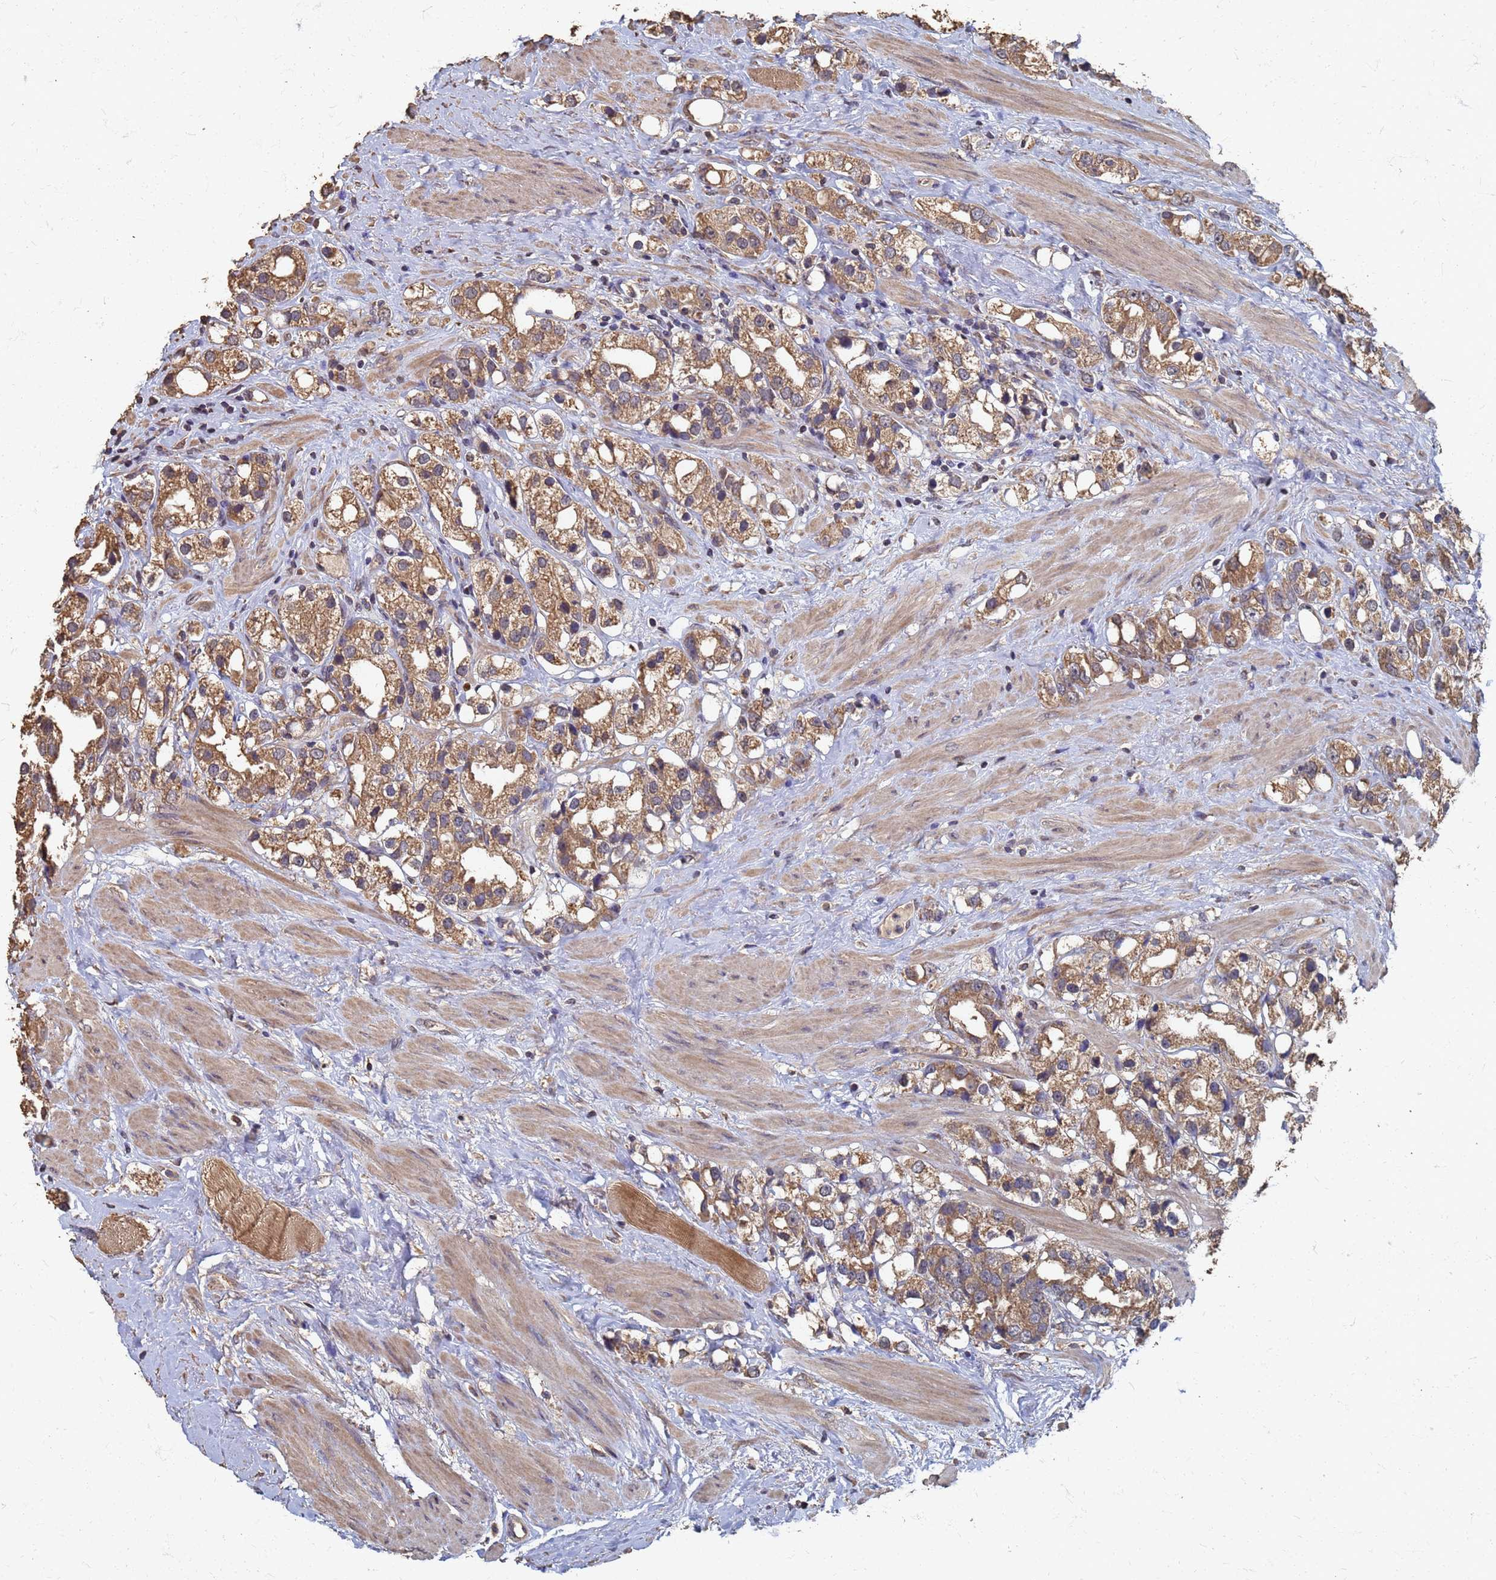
{"staining": {"intensity": "moderate", "quantity": ">75%", "location": "cytoplasmic/membranous"}, "tissue": "prostate cancer", "cell_type": "Tumor cells", "image_type": "cancer", "snomed": [{"axis": "morphology", "description": "Adenocarcinoma, NOS"}, {"axis": "topography", "description": "Prostate"}], "caption": "DAB immunohistochemical staining of prostate adenocarcinoma shows moderate cytoplasmic/membranous protein staining in about >75% of tumor cells.", "gene": "DPH5", "patient": {"sex": "male", "age": 79}}